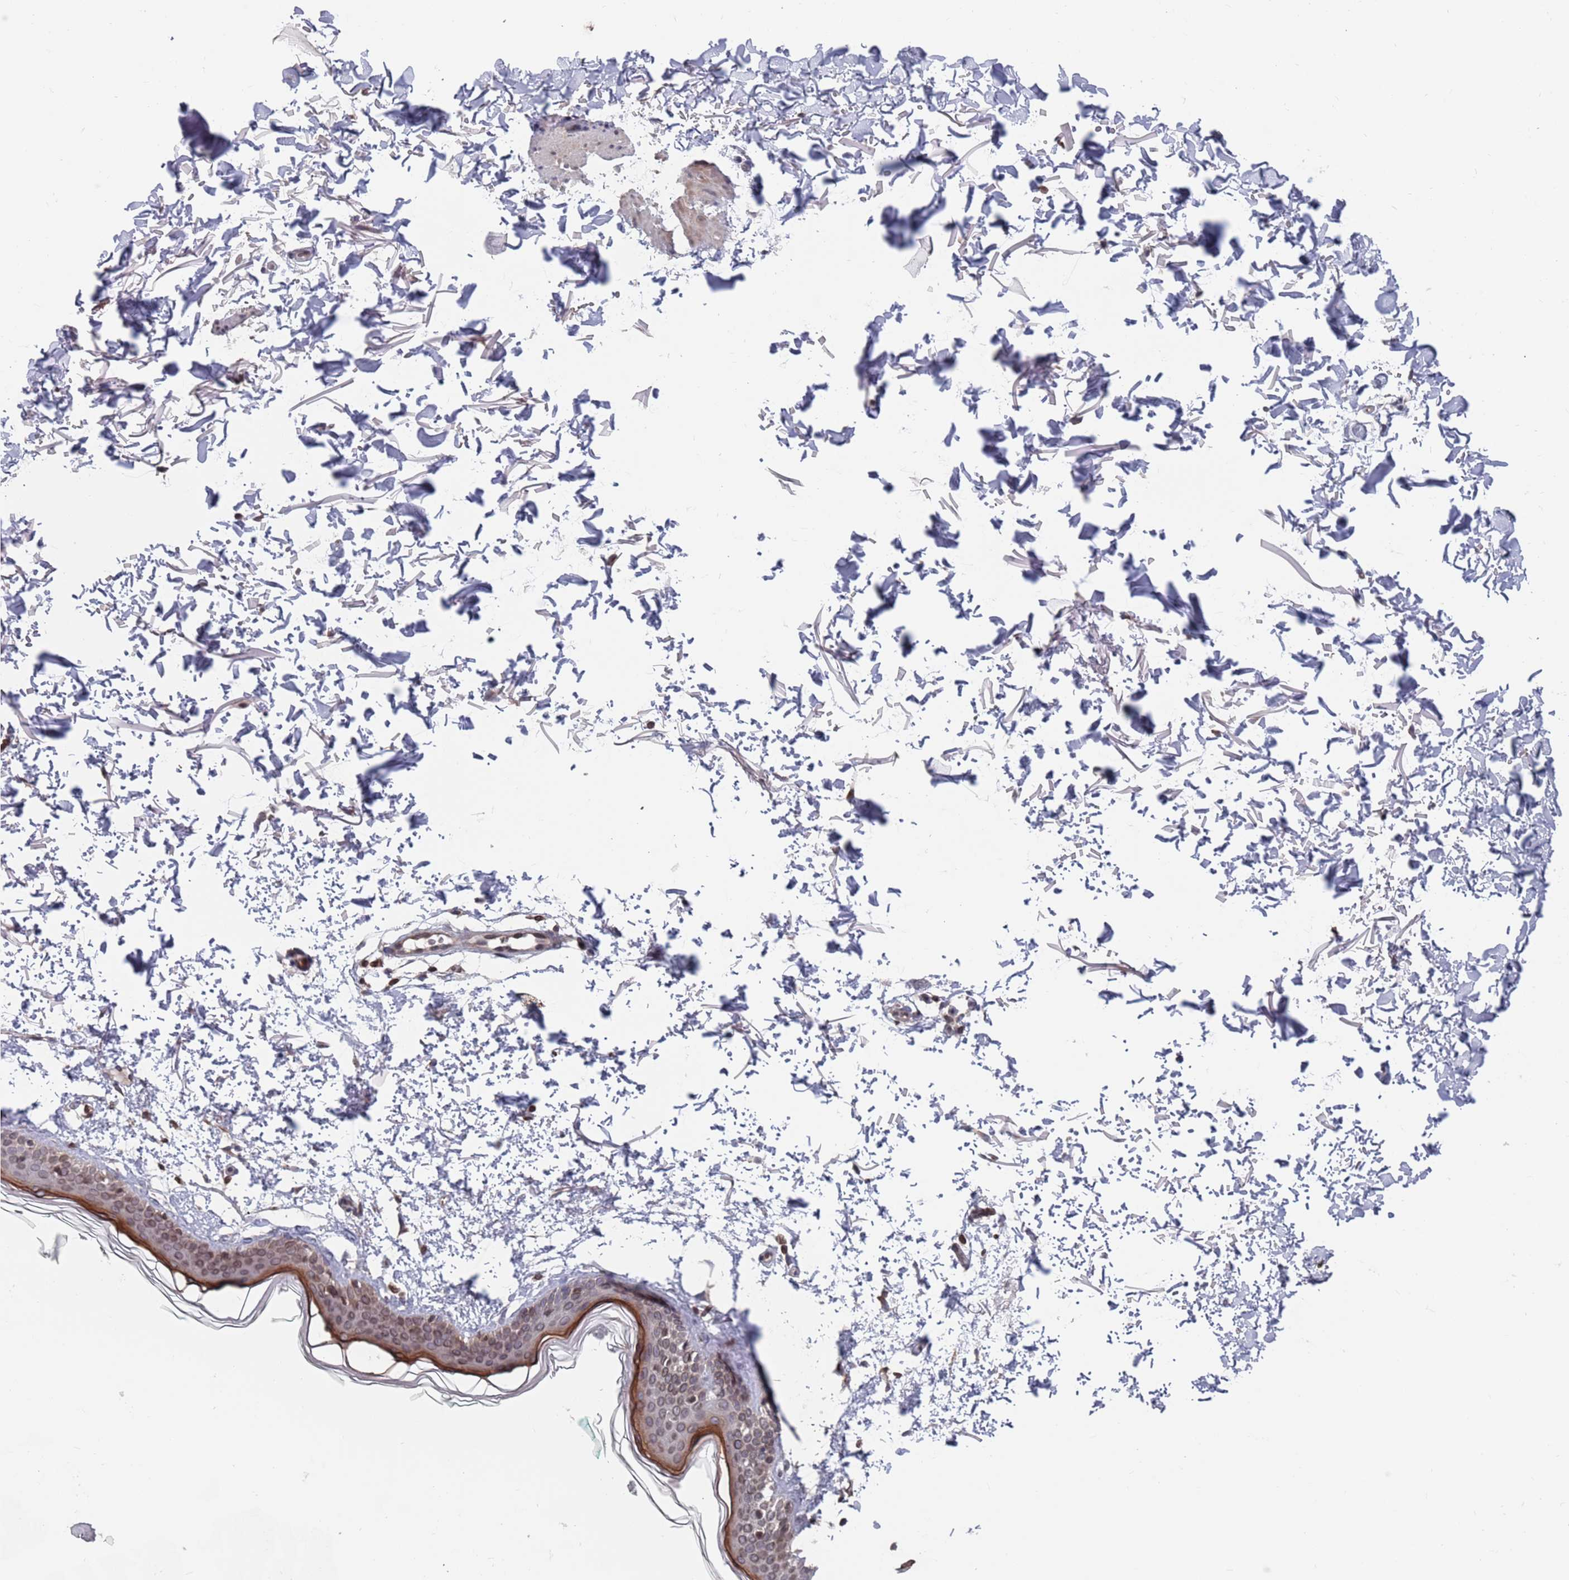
{"staining": {"intensity": "moderate", "quantity": ">75%", "location": "cytoplasmic/membranous"}, "tissue": "skin", "cell_type": "Fibroblasts", "image_type": "normal", "snomed": [{"axis": "morphology", "description": "Normal tissue, NOS"}, {"axis": "topography", "description": "Skin"}], "caption": "Moderate cytoplasmic/membranous expression for a protein is seen in approximately >75% of fibroblasts of benign skin using IHC.", "gene": "SDHAF3", "patient": {"sex": "male", "age": 66}}